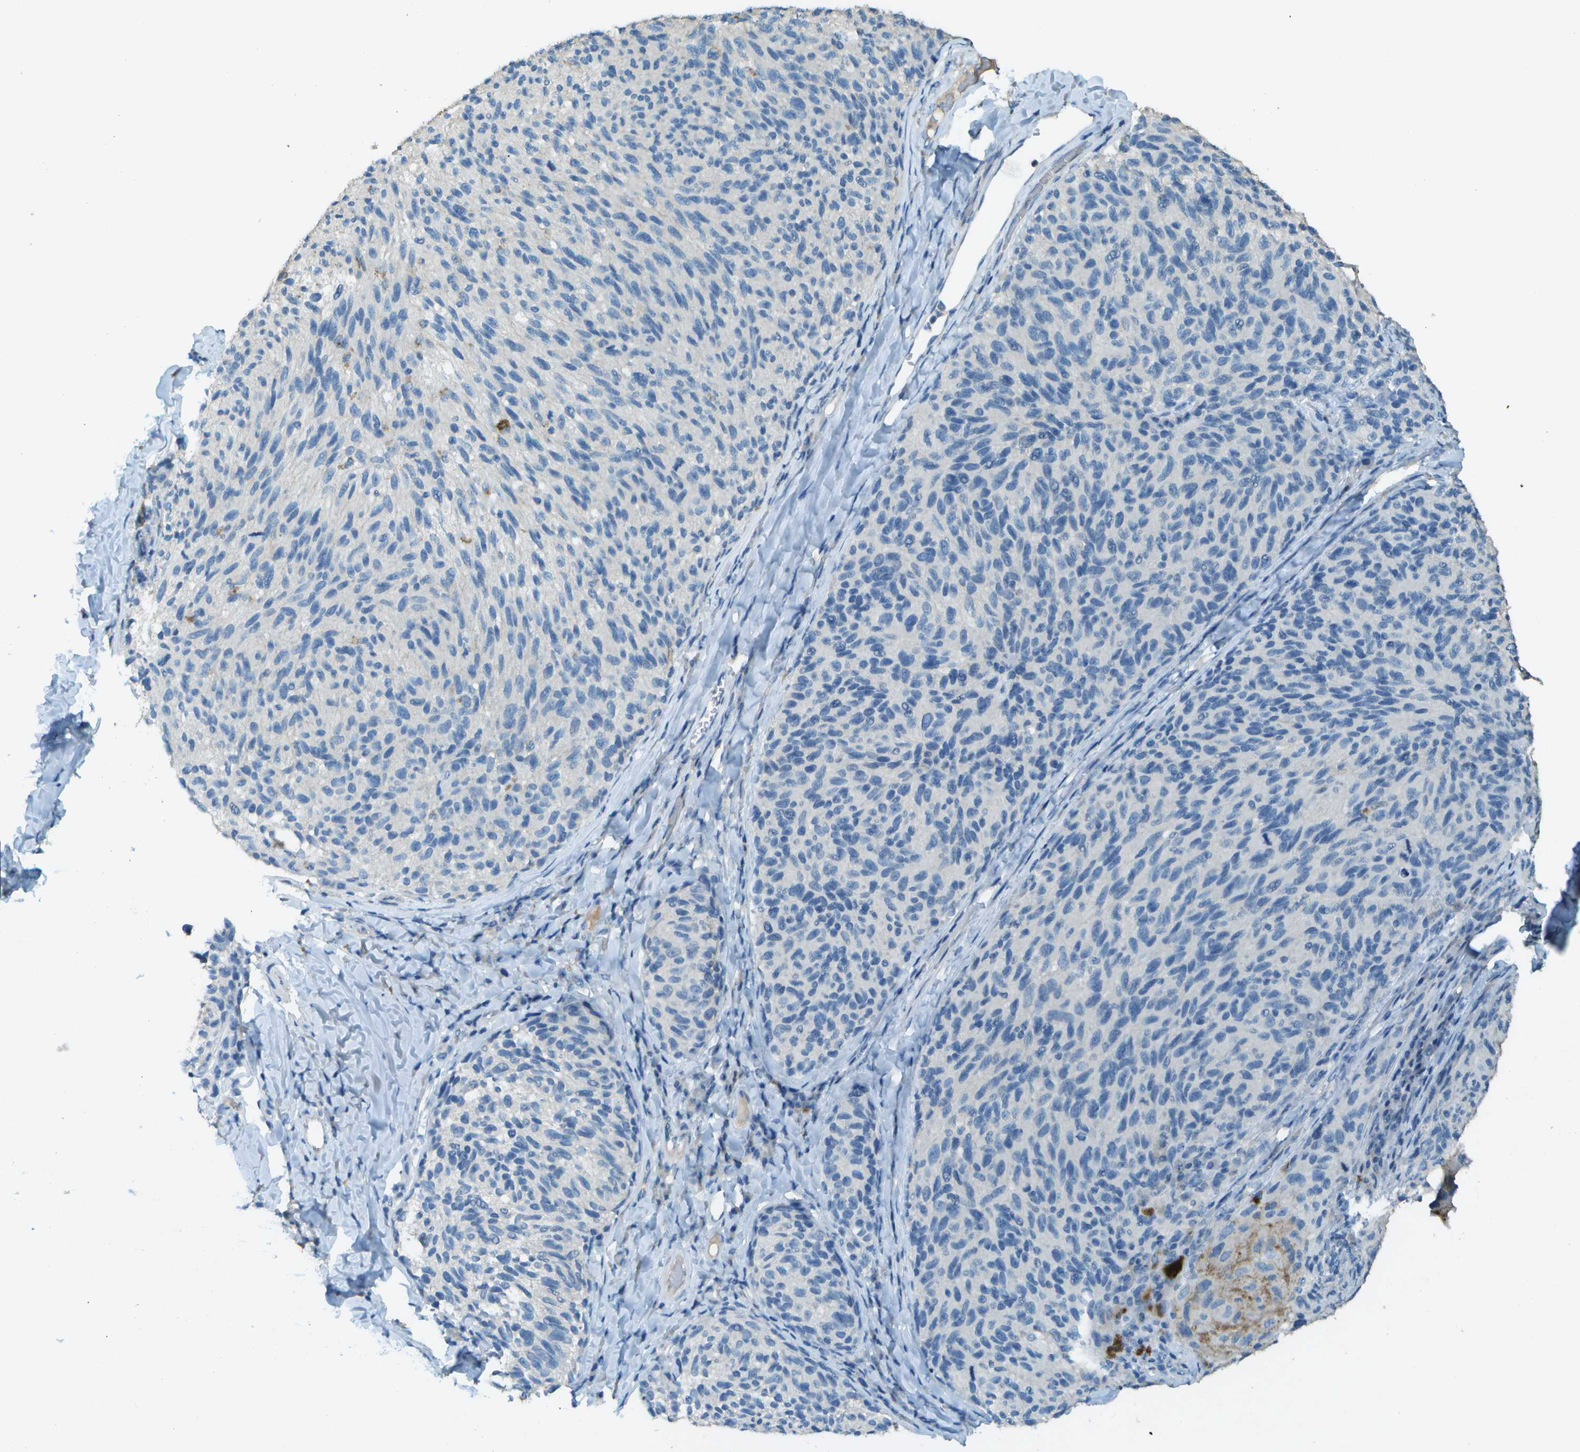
{"staining": {"intensity": "negative", "quantity": "none", "location": "none"}, "tissue": "melanoma", "cell_type": "Tumor cells", "image_type": "cancer", "snomed": [{"axis": "morphology", "description": "Malignant melanoma, NOS"}, {"axis": "topography", "description": "Skin"}], "caption": "Malignant melanoma was stained to show a protein in brown. There is no significant staining in tumor cells.", "gene": "LGI2", "patient": {"sex": "female", "age": 73}}